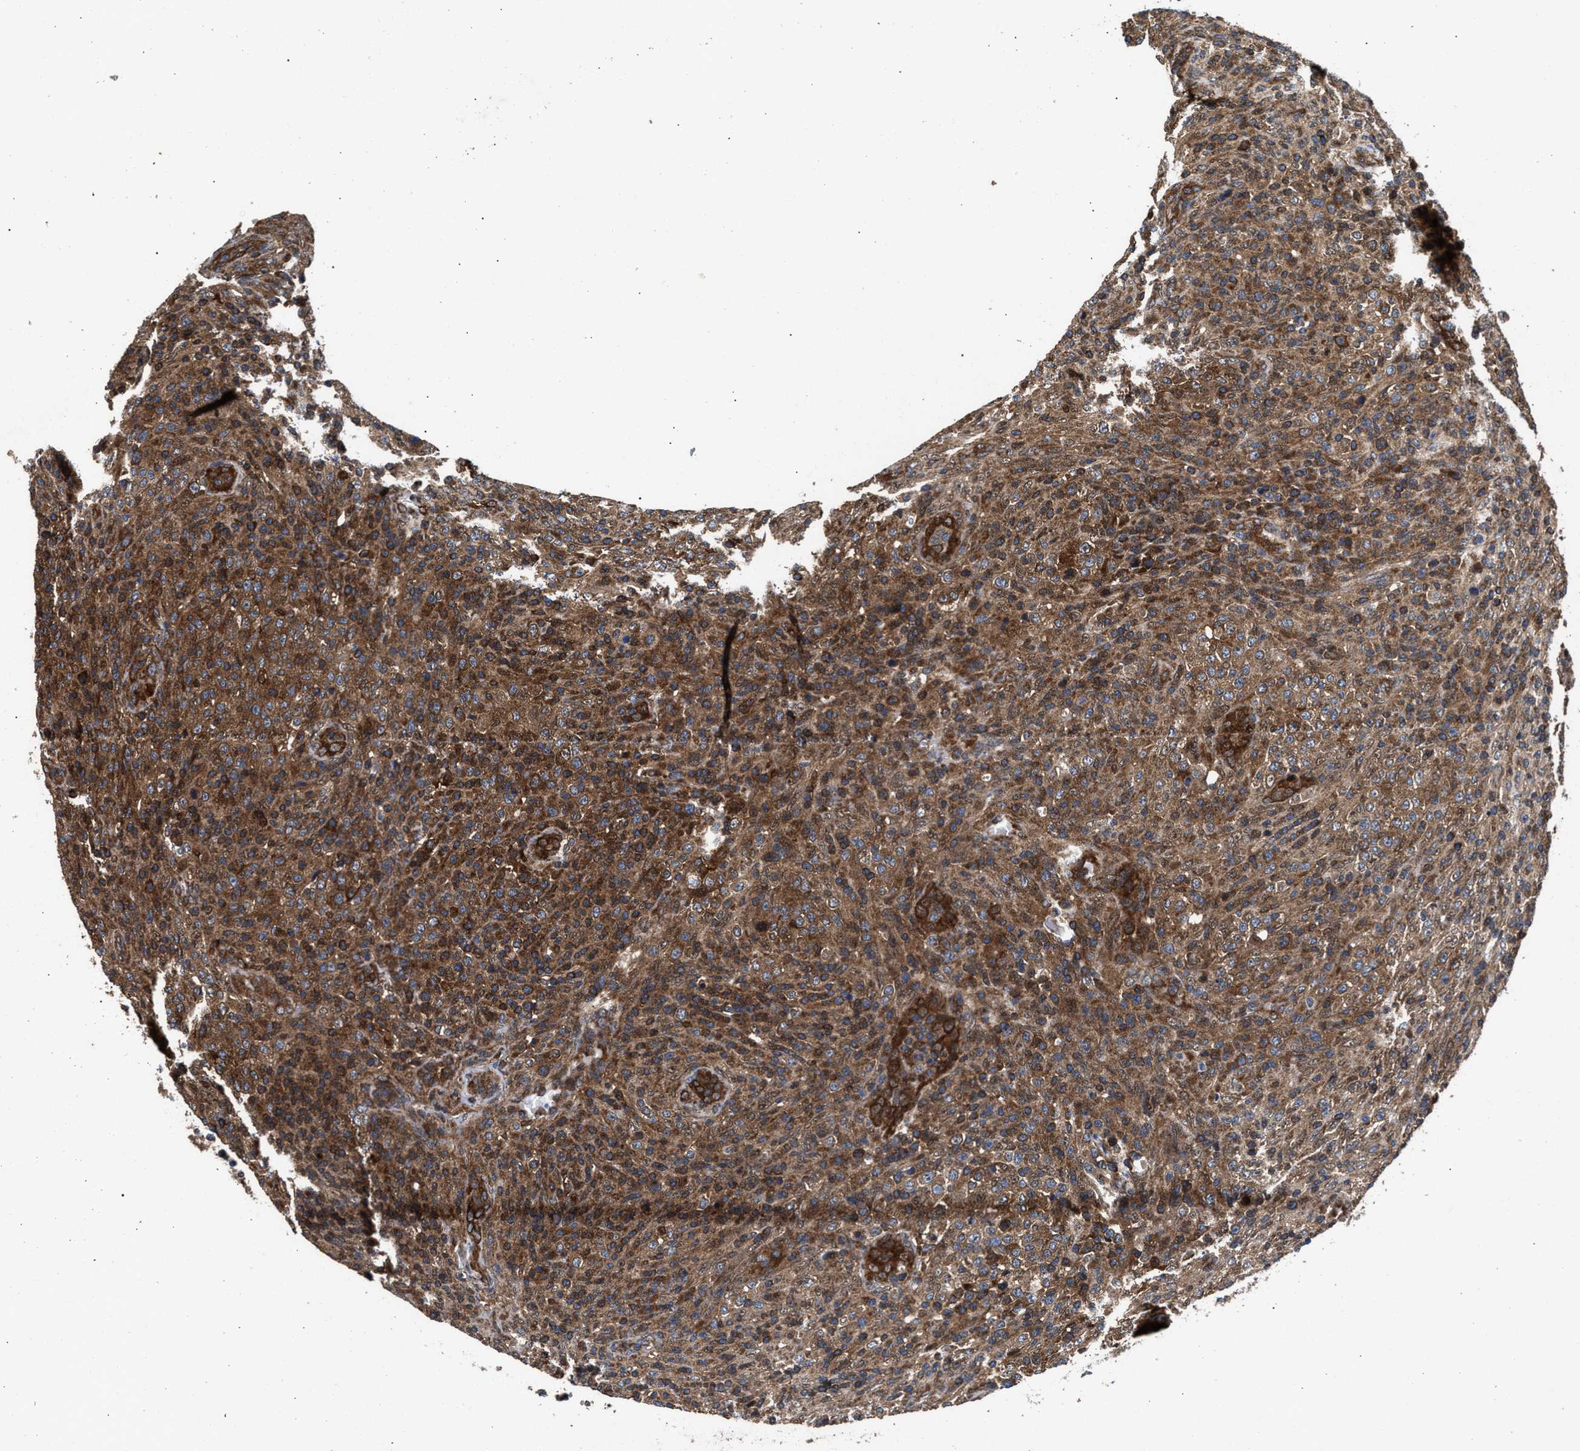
{"staining": {"intensity": "moderate", "quantity": ">75%", "location": "cytoplasmic/membranous"}, "tissue": "lymphoma", "cell_type": "Tumor cells", "image_type": "cancer", "snomed": [{"axis": "morphology", "description": "Malignant lymphoma, non-Hodgkin's type, High grade"}, {"axis": "topography", "description": "Lymph node"}], "caption": "DAB immunohistochemical staining of human malignant lymphoma, non-Hodgkin's type (high-grade) displays moderate cytoplasmic/membranous protein expression in about >75% of tumor cells.", "gene": "NFKB2", "patient": {"sex": "female", "age": 76}}